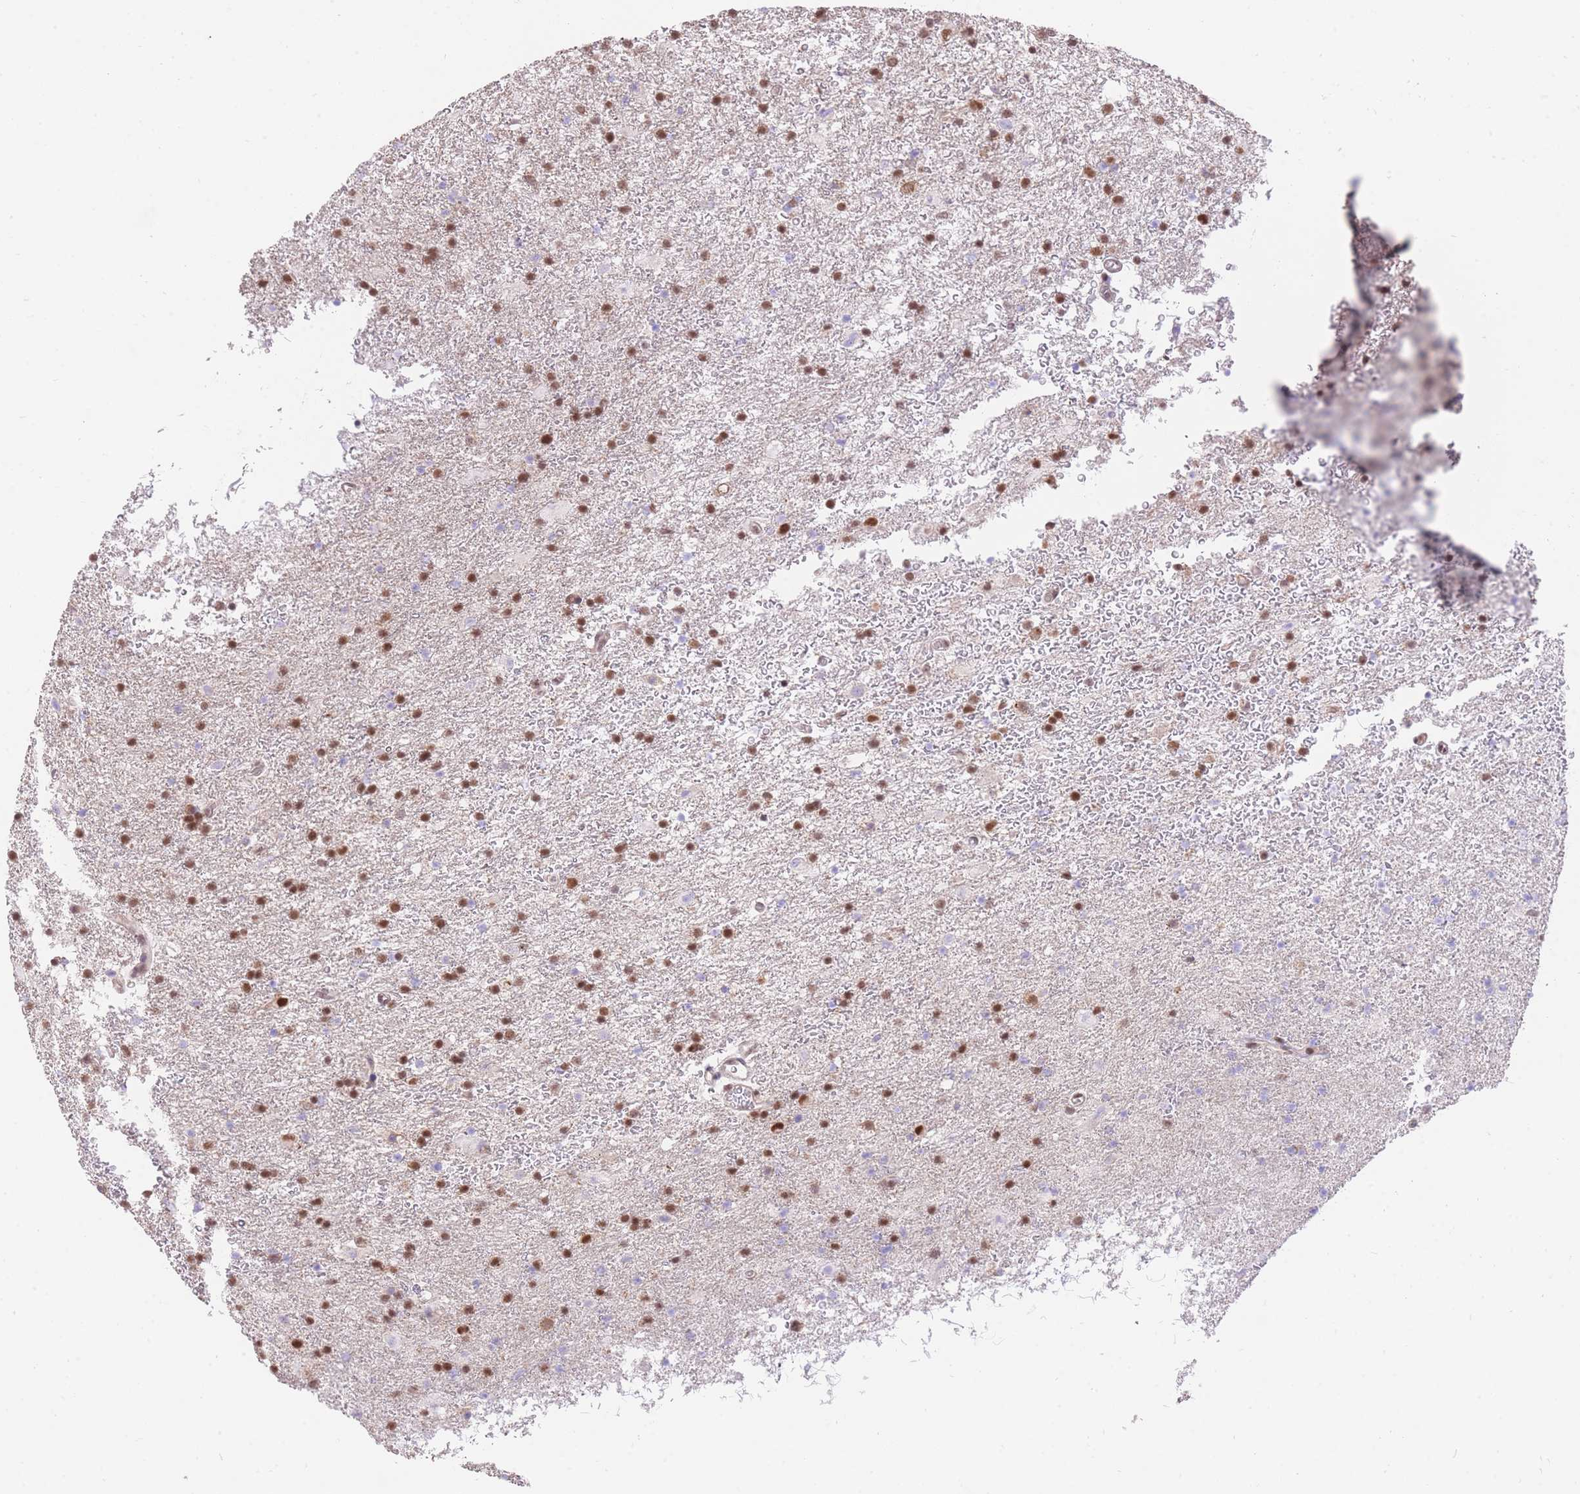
{"staining": {"intensity": "moderate", "quantity": ">75%", "location": "nuclear"}, "tissue": "glioma", "cell_type": "Tumor cells", "image_type": "cancer", "snomed": [{"axis": "morphology", "description": "Glioma, malignant, Low grade"}, {"axis": "topography", "description": "Brain"}], "caption": "Immunohistochemical staining of human malignant glioma (low-grade) reveals moderate nuclear protein staining in approximately >75% of tumor cells.", "gene": "UBXN7", "patient": {"sex": "male", "age": 65}}